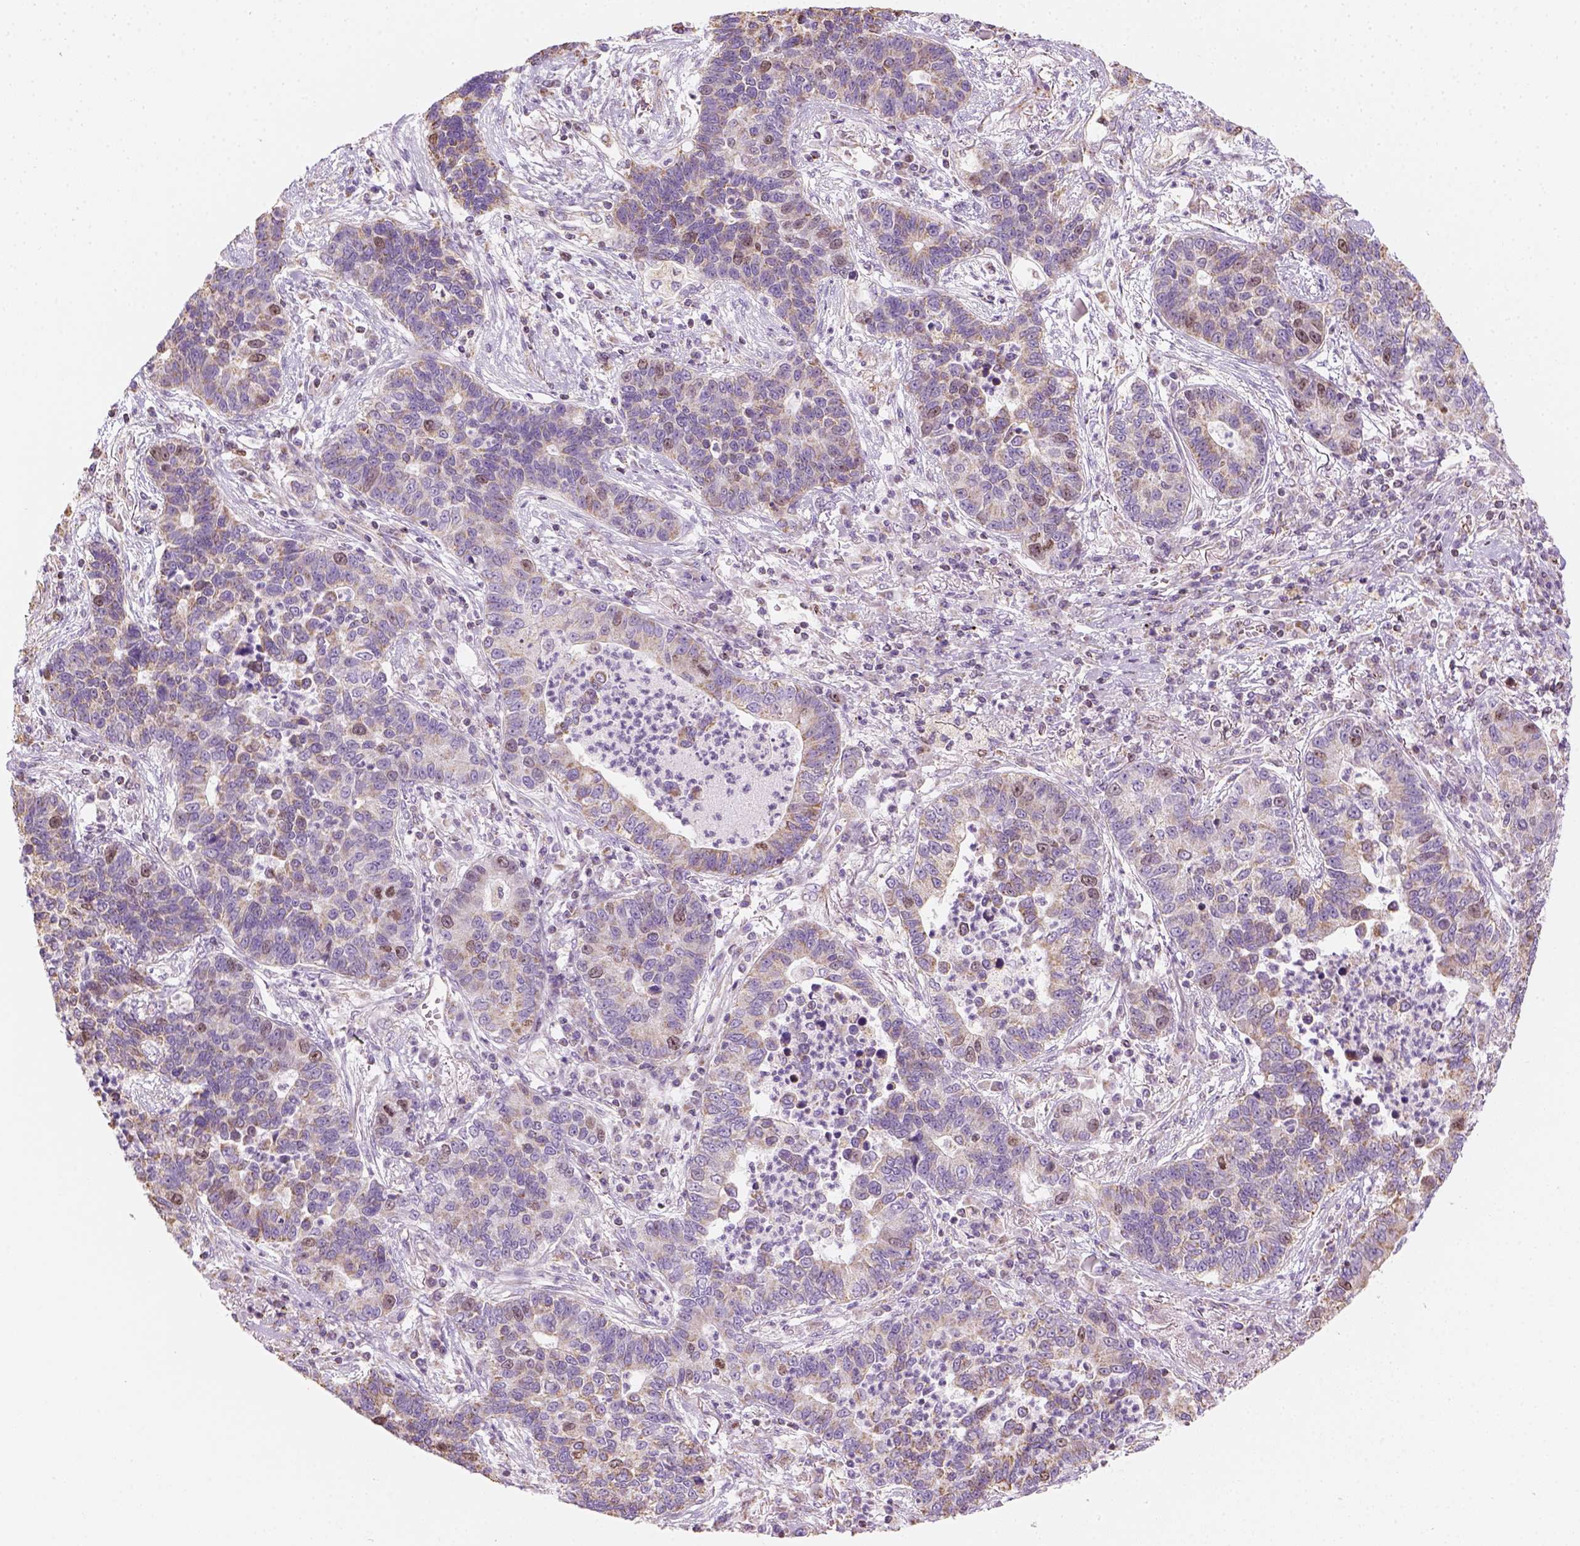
{"staining": {"intensity": "moderate", "quantity": "<25%", "location": "cytoplasmic/membranous"}, "tissue": "lung cancer", "cell_type": "Tumor cells", "image_type": "cancer", "snomed": [{"axis": "morphology", "description": "Adenocarcinoma, NOS"}, {"axis": "topography", "description": "Lung"}], "caption": "Adenocarcinoma (lung) stained with DAB IHC demonstrates low levels of moderate cytoplasmic/membranous positivity in approximately <25% of tumor cells.", "gene": "LCA5", "patient": {"sex": "female", "age": 57}}